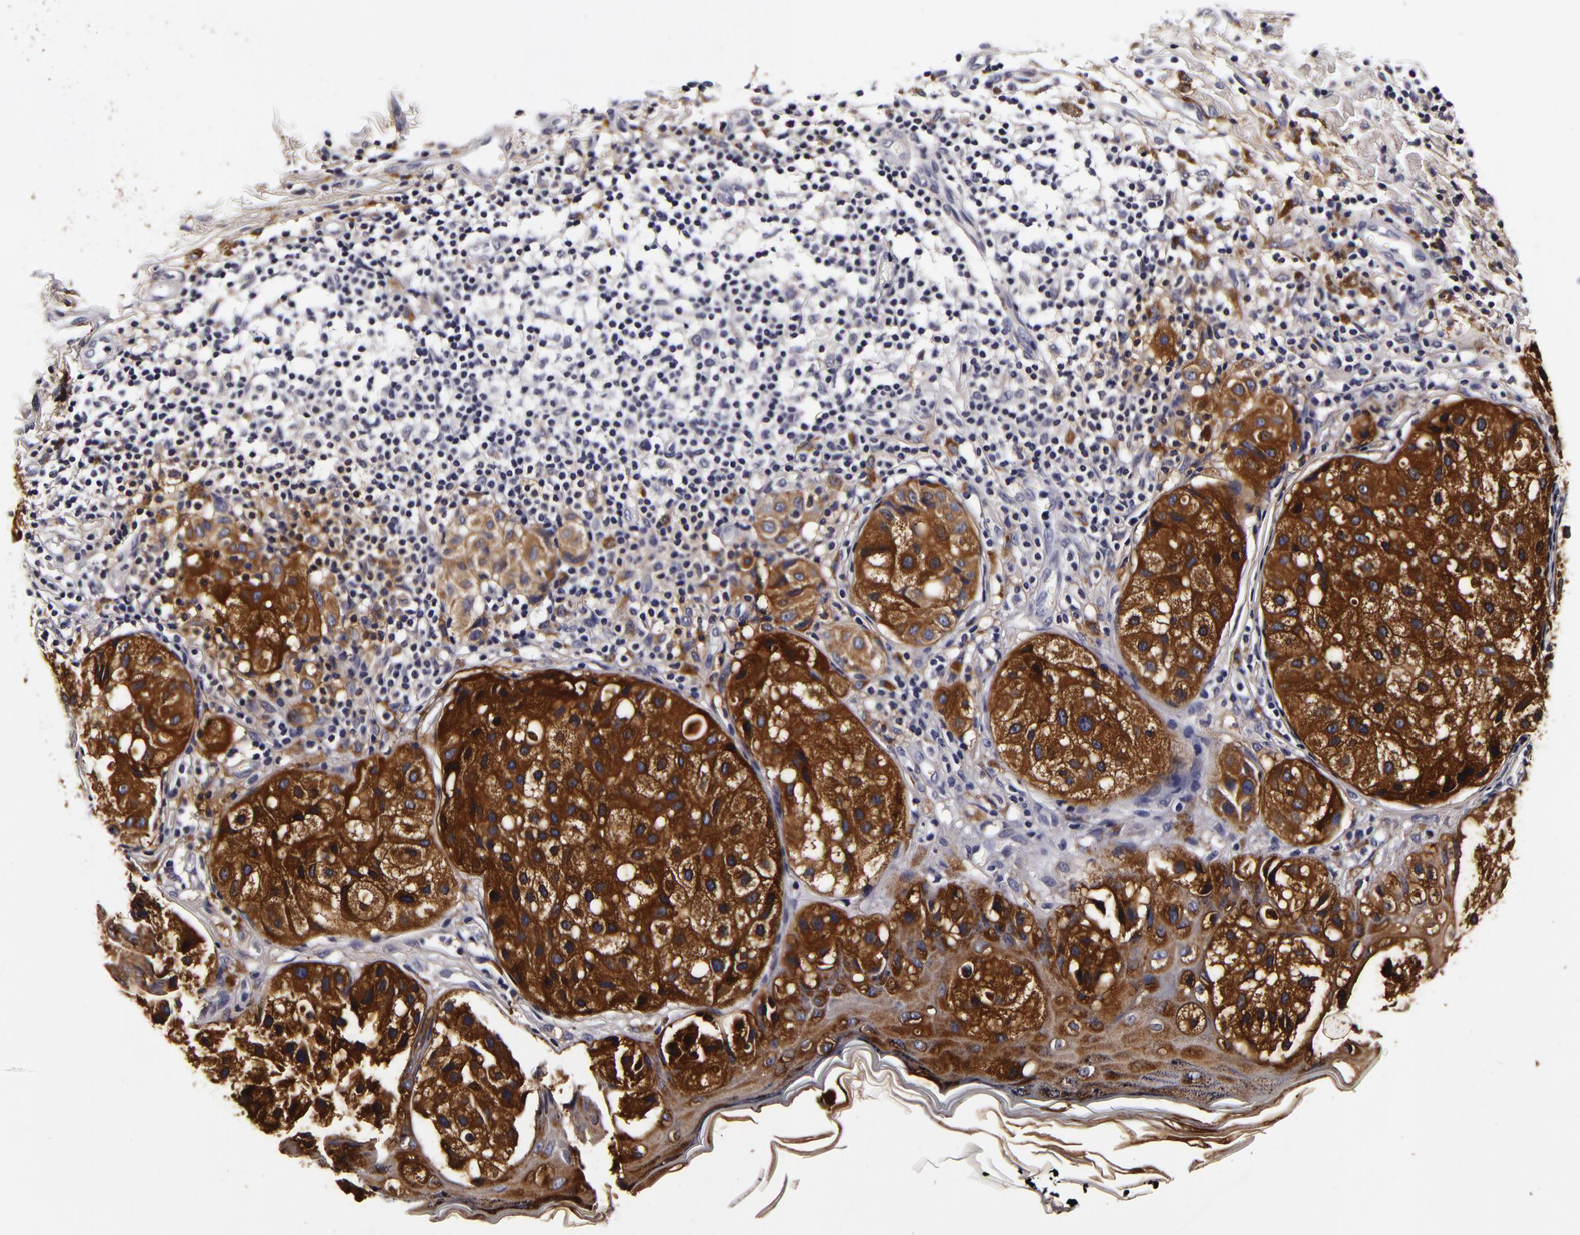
{"staining": {"intensity": "moderate", "quantity": ">75%", "location": "cytoplasmic/membranous"}, "tissue": "melanoma", "cell_type": "Tumor cells", "image_type": "cancer", "snomed": [{"axis": "morphology", "description": "Malignant melanoma, NOS"}, {"axis": "topography", "description": "Skin"}], "caption": "Malignant melanoma stained with a protein marker demonstrates moderate staining in tumor cells.", "gene": "LGALS3BP", "patient": {"sex": "male", "age": 23}}